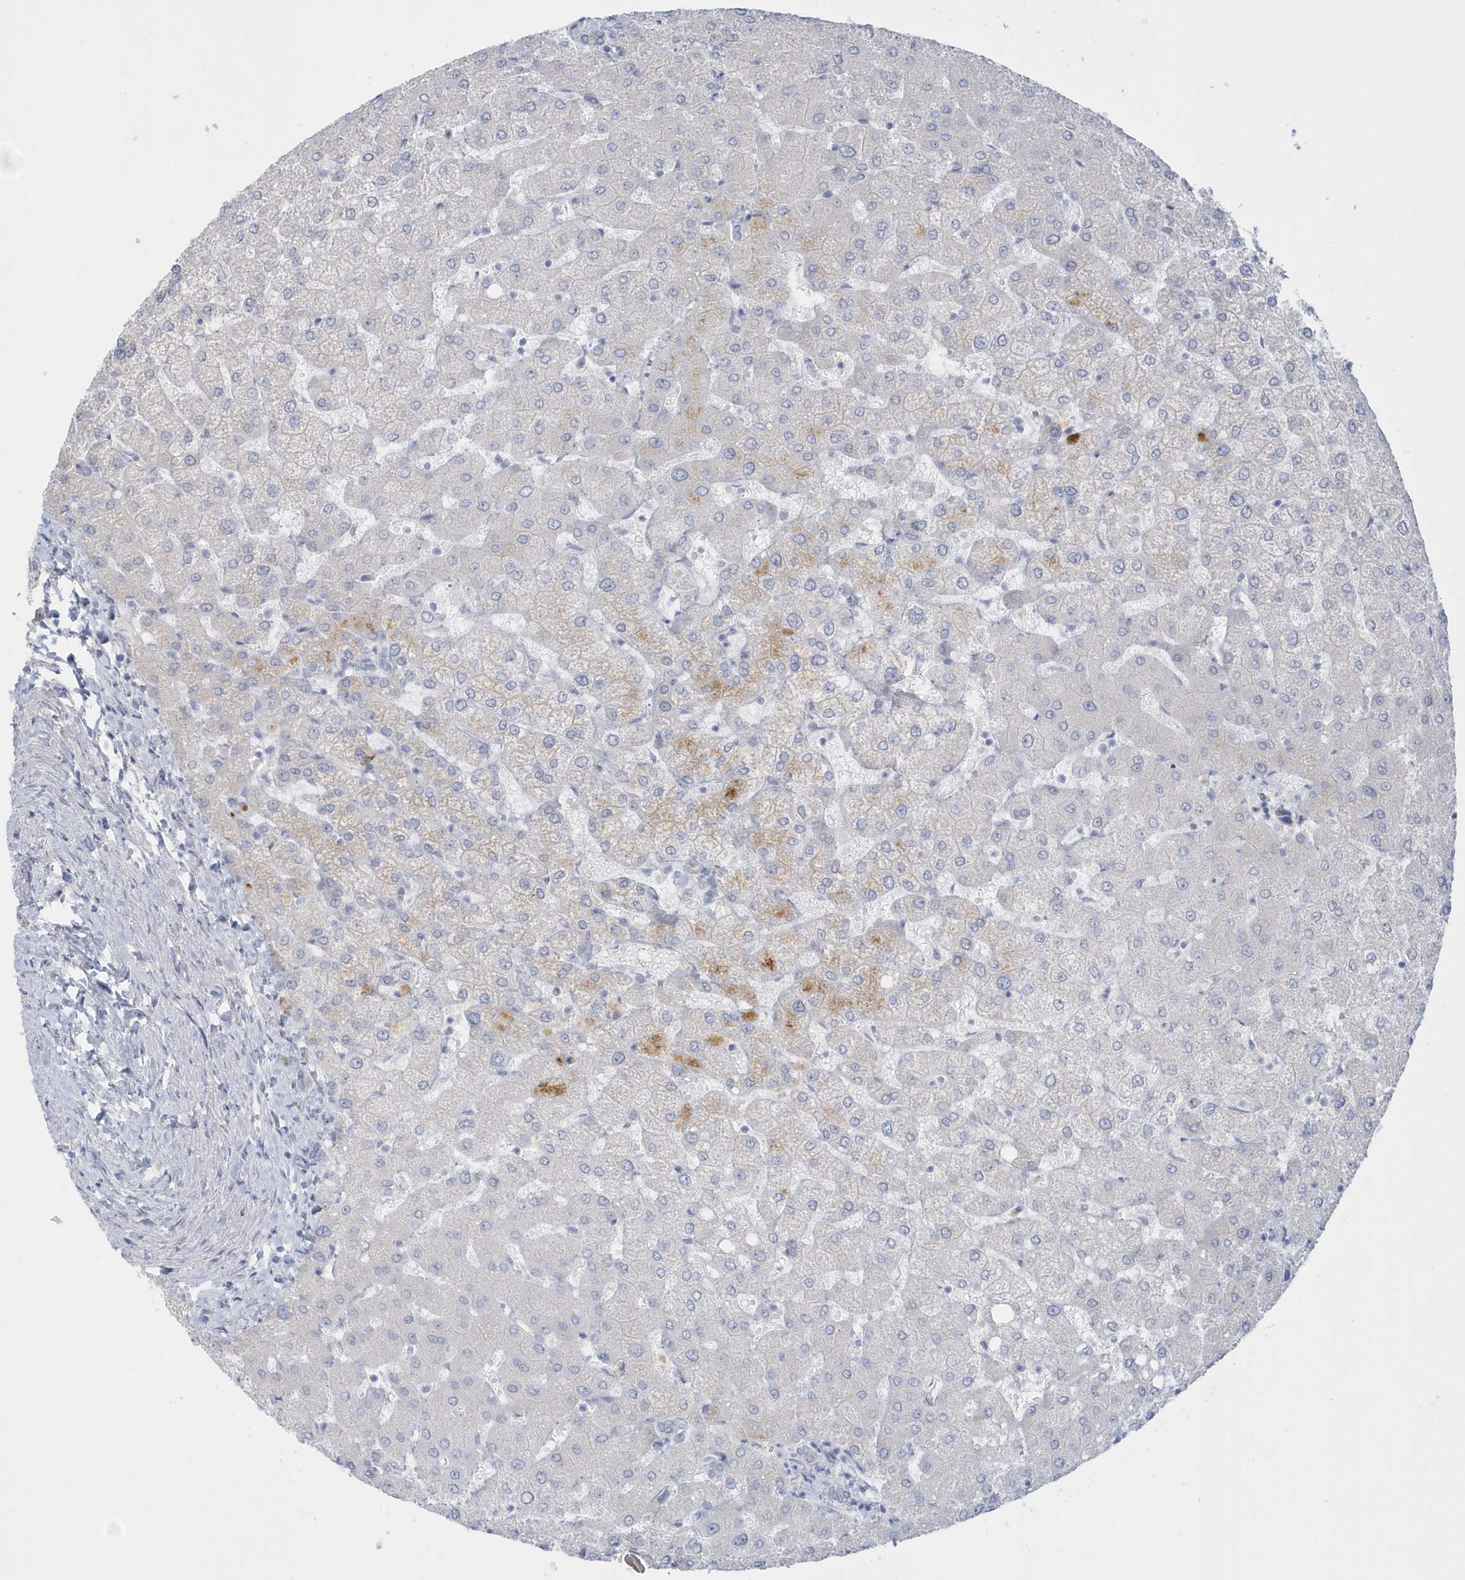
{"staining": {"intensity": "negative", "quantity": "none", "location": "none"}, "tissue": "liver", "cell_type": "Cholangiocytes", "image_type": "normal", "snomed": [{"axis": "morphology", "description": "Normal tissue, NOS"}, {"axis": "topography", "description": "Liver"}], "caption": "Cholangiocytes show no significant expression in benign liver.", "gene": "SEMA3D", "patient": {"sex": "female", "age": 54}}